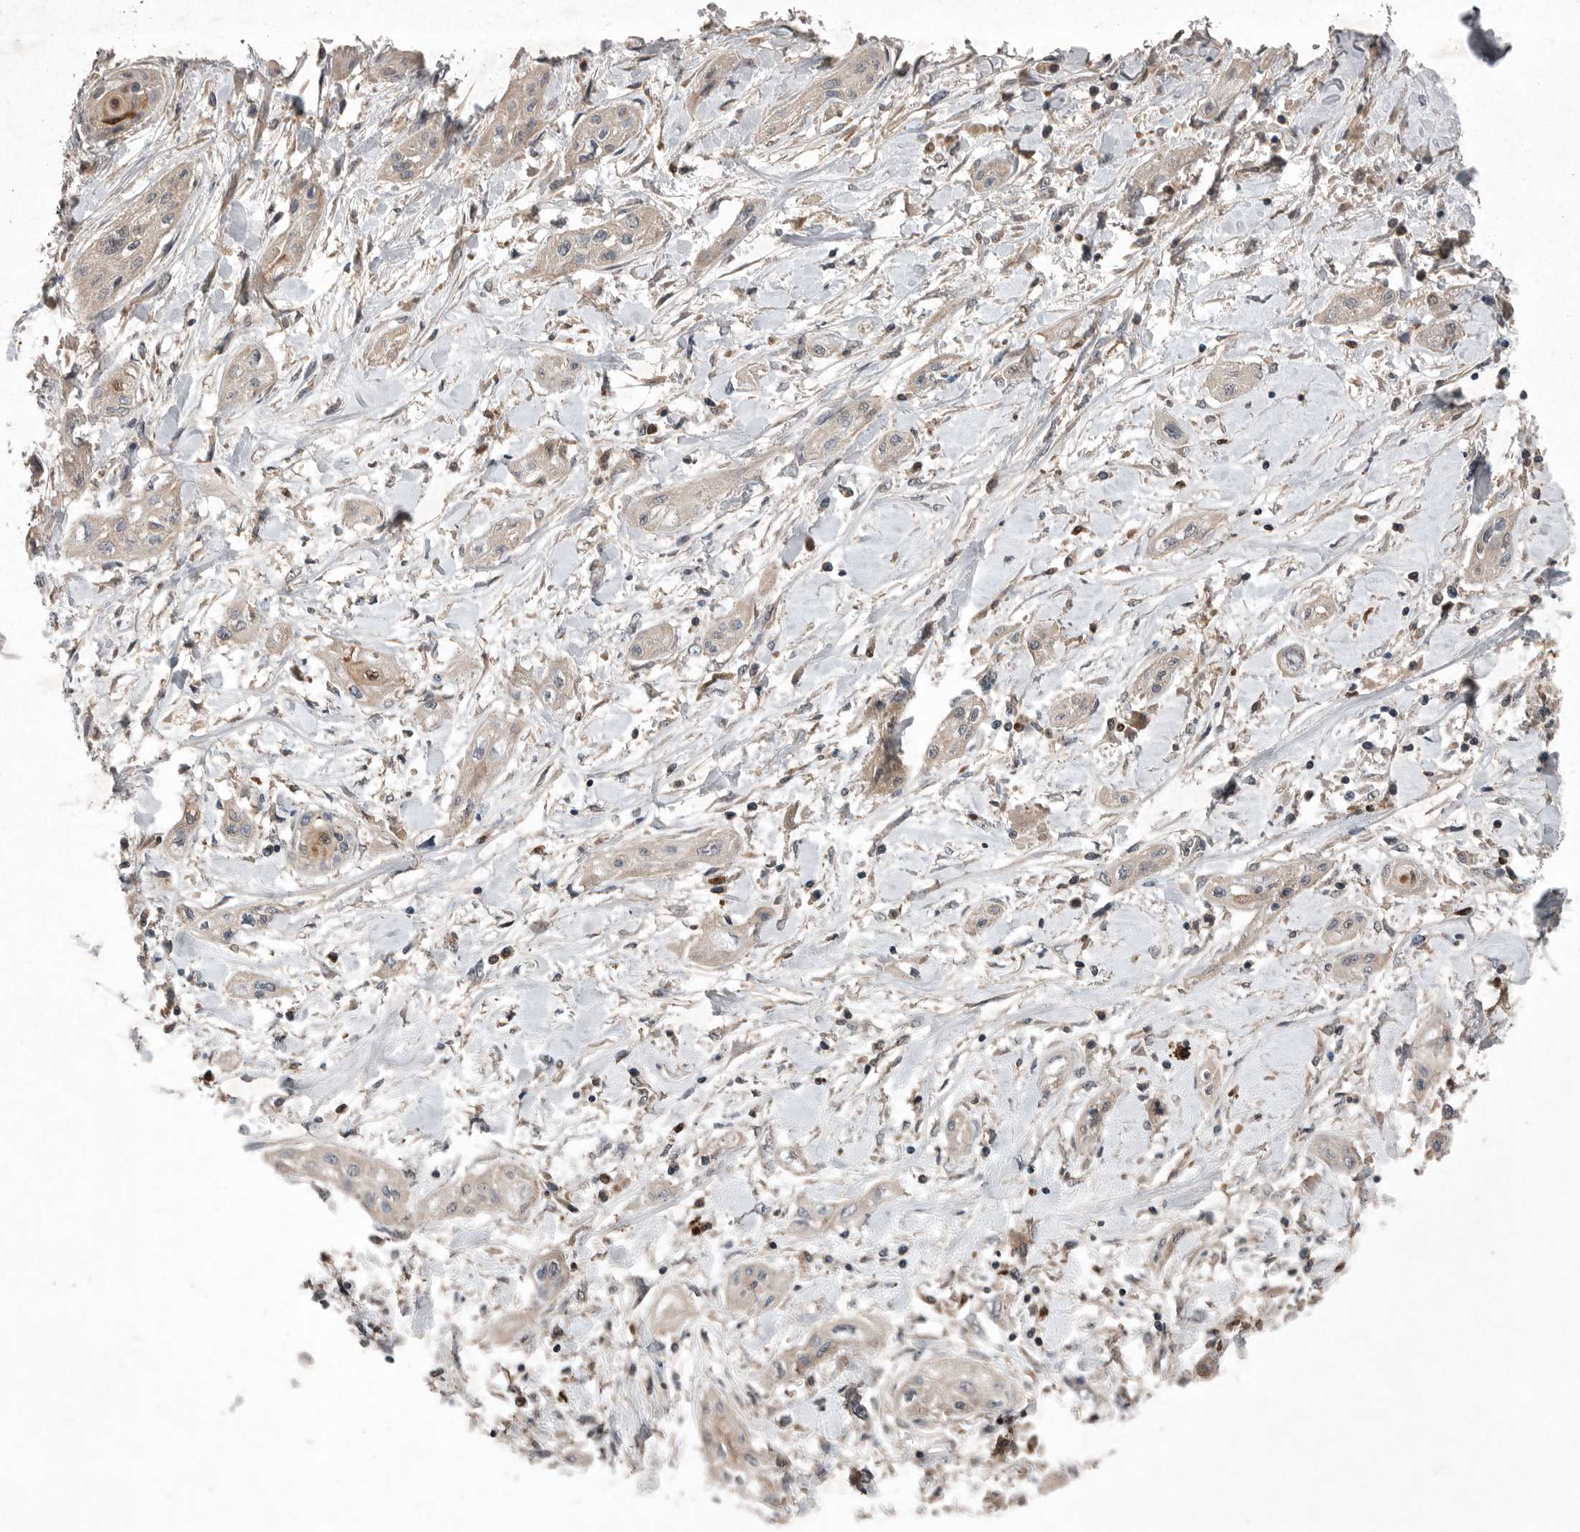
{"staining": {"intensity": "moderate", "quantity": "<25%", "location": "cytoplasmic/membranous"}, "tissue": "lung cancer", "cell_type": "Tumor cells", "image_type": "cancer", "snomed": [{"axis": "morphology", "description": "Squamous cell carcinoma, NOS"}, {"axis": "topography", "description": "Lung"}], "caption": "Protein staining of lung squamous cell carcinoma tissue shows moderate cytoplasmic/membranous staining in about <25% of tumor cells.", "gene": "SCP2", "patient": {"sex": "female", "age": 47}}